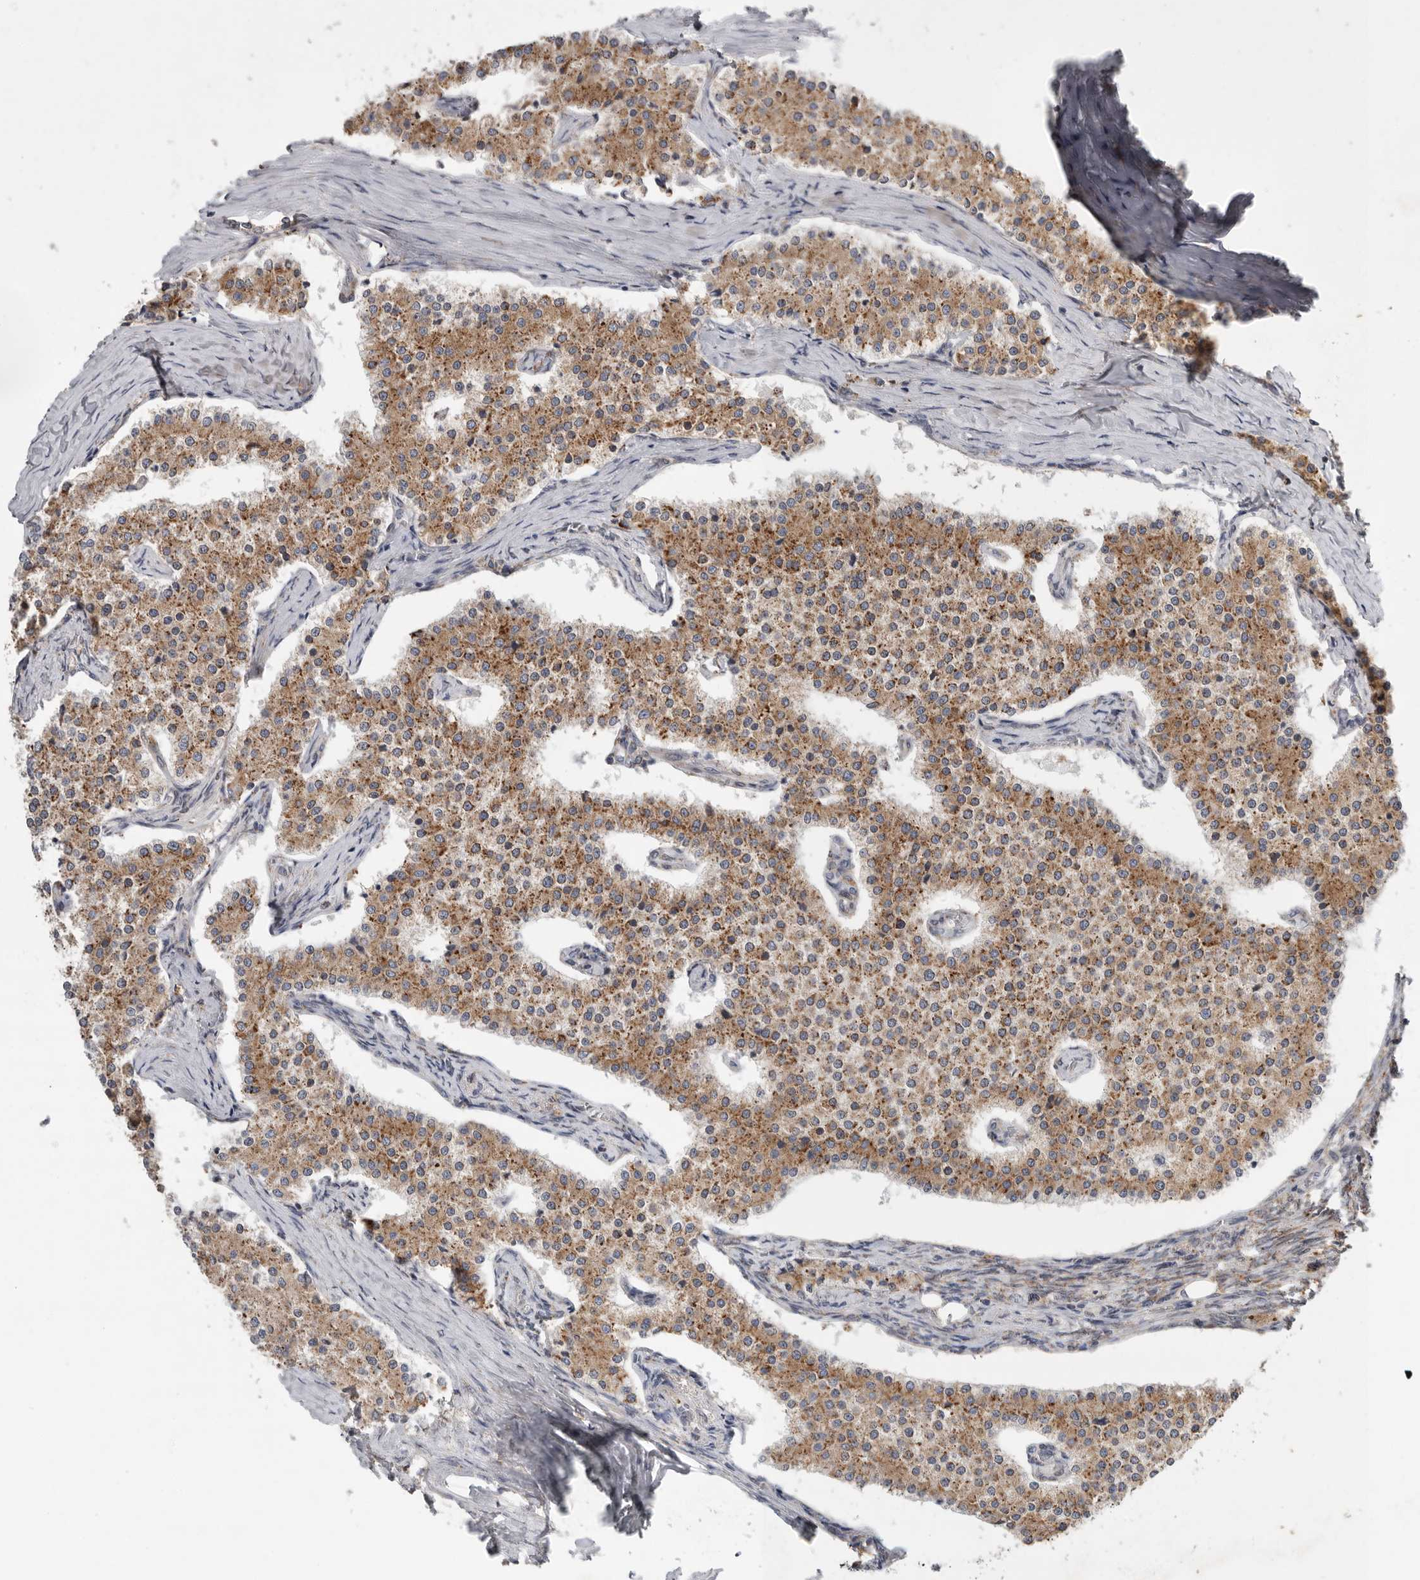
{"staining": {"intensity": "moderate", "quantity": ">75%", "location": "cytoplasmic/membranous"}, "tissue": "carcinoid", "cell_type": "Tumor cells", "image_type": "cancer", "snomed": [{"axis": "morphology", "description": "Carcinoid, malignant, NOS"}, {"axis": "topography", "description": "Colon"}], "caption": "A micrograph showing moderate cytoplasmic/membranous expression in approximately >75% of tumor cells in carcinoid (malignant), as visualized by brown immunohistochemical staining.", "gene": "GANAB", "patient": {"sex": "female", "age": 52}}